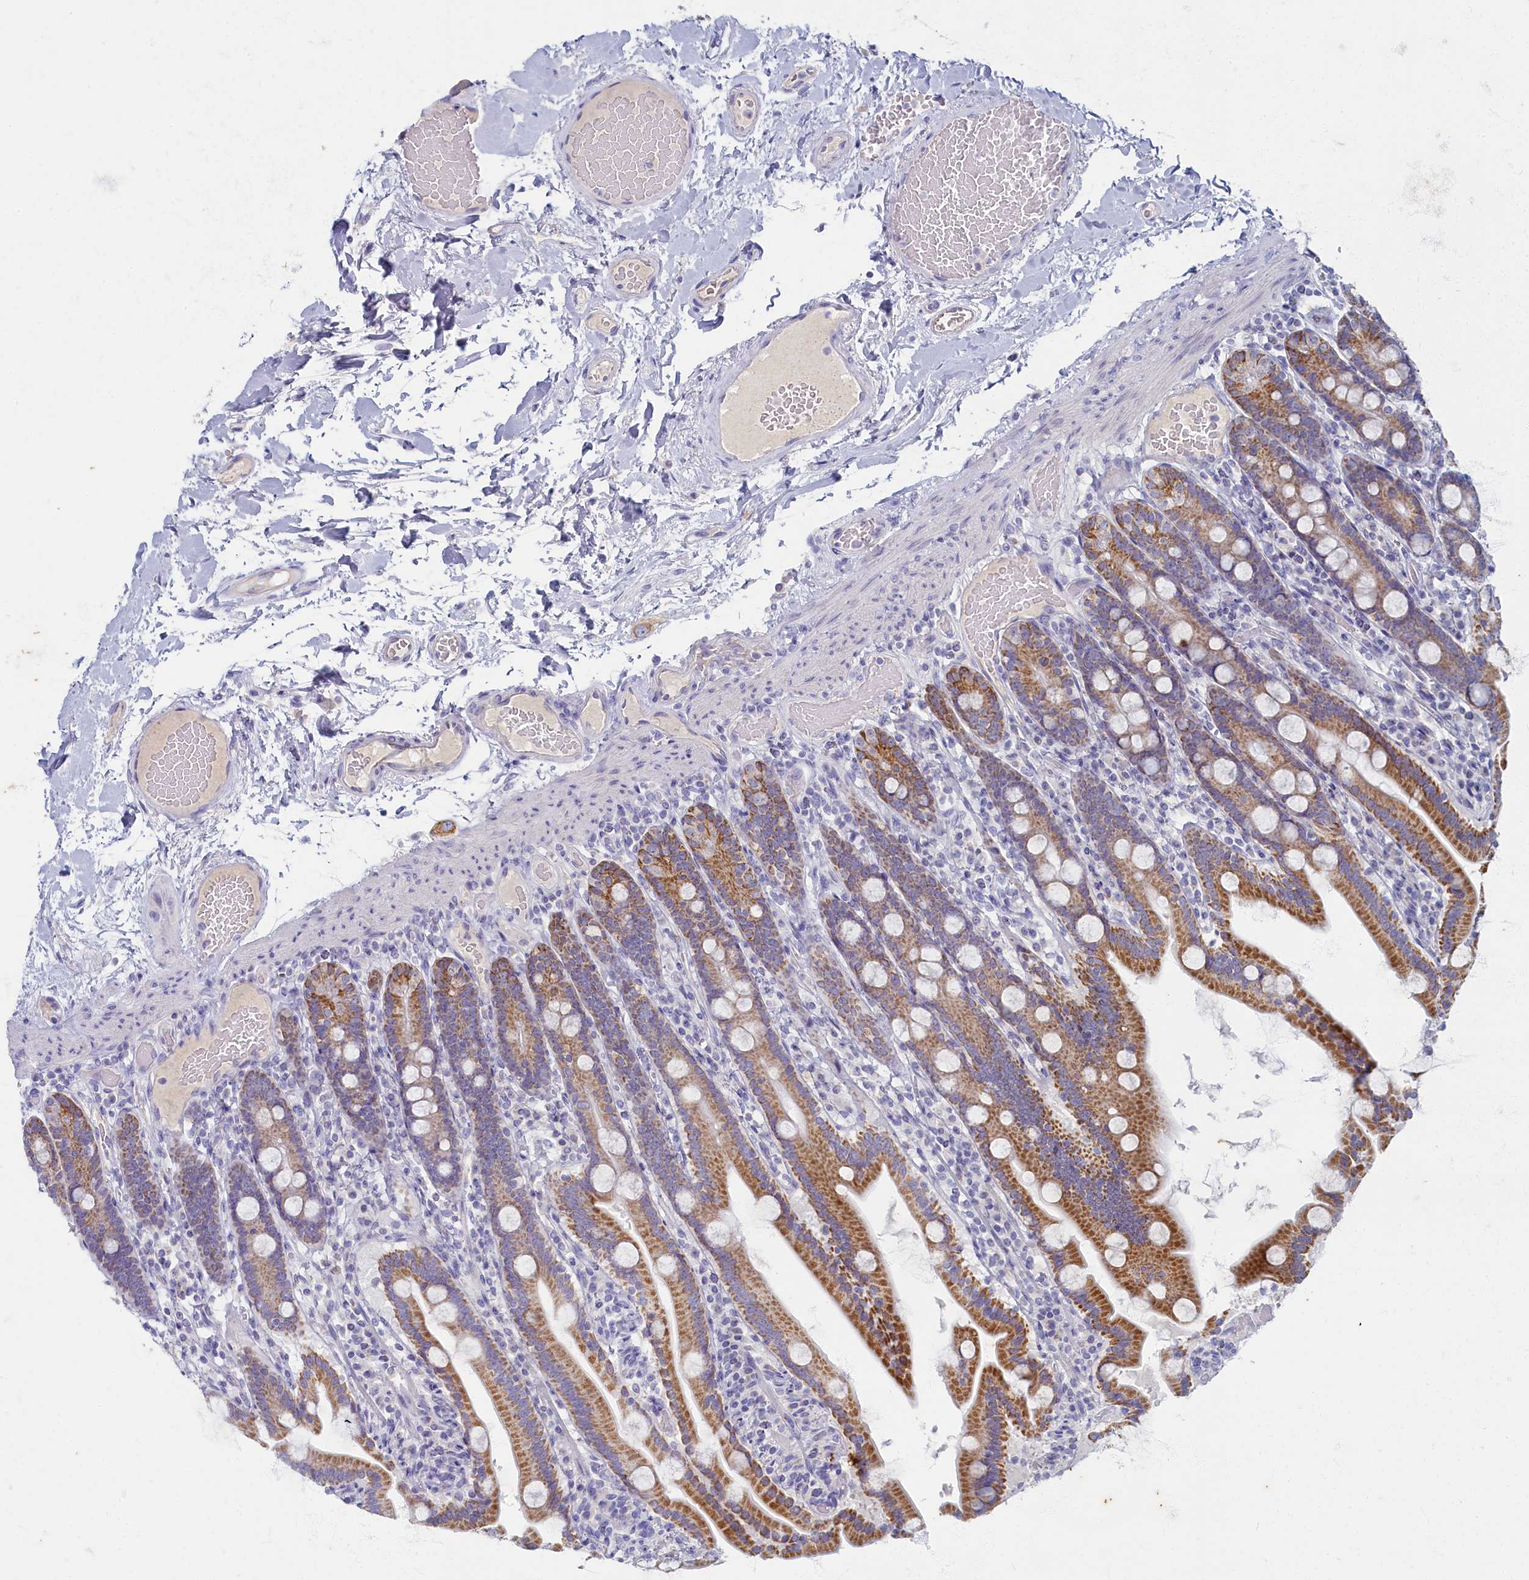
{"staining": {"intensity": "moderate", "quantity": ">75%", "location": "cytoplasmic/membranous"}, "tissue": "duodenum", "cell_type": "Glandular cells", "image_type": "normal", "snomed": [{"axis": "morphology", "description": "Normal tissue, NOS"}, {"axis": "topography", "description": "Duodenum"}], "caption": "Brown immunohistochemical staining in unremarkable human duodenum exhibits moderate cytoplasmic/membranous staining in about >75% of glandular cells. The protein is stained brown, and the nuclei are stained in blue (DAB IHC with brightfield microscopy, high magnification).", "gene": "OCIAD2", "patient": {"sex": "male", "age": 55}}